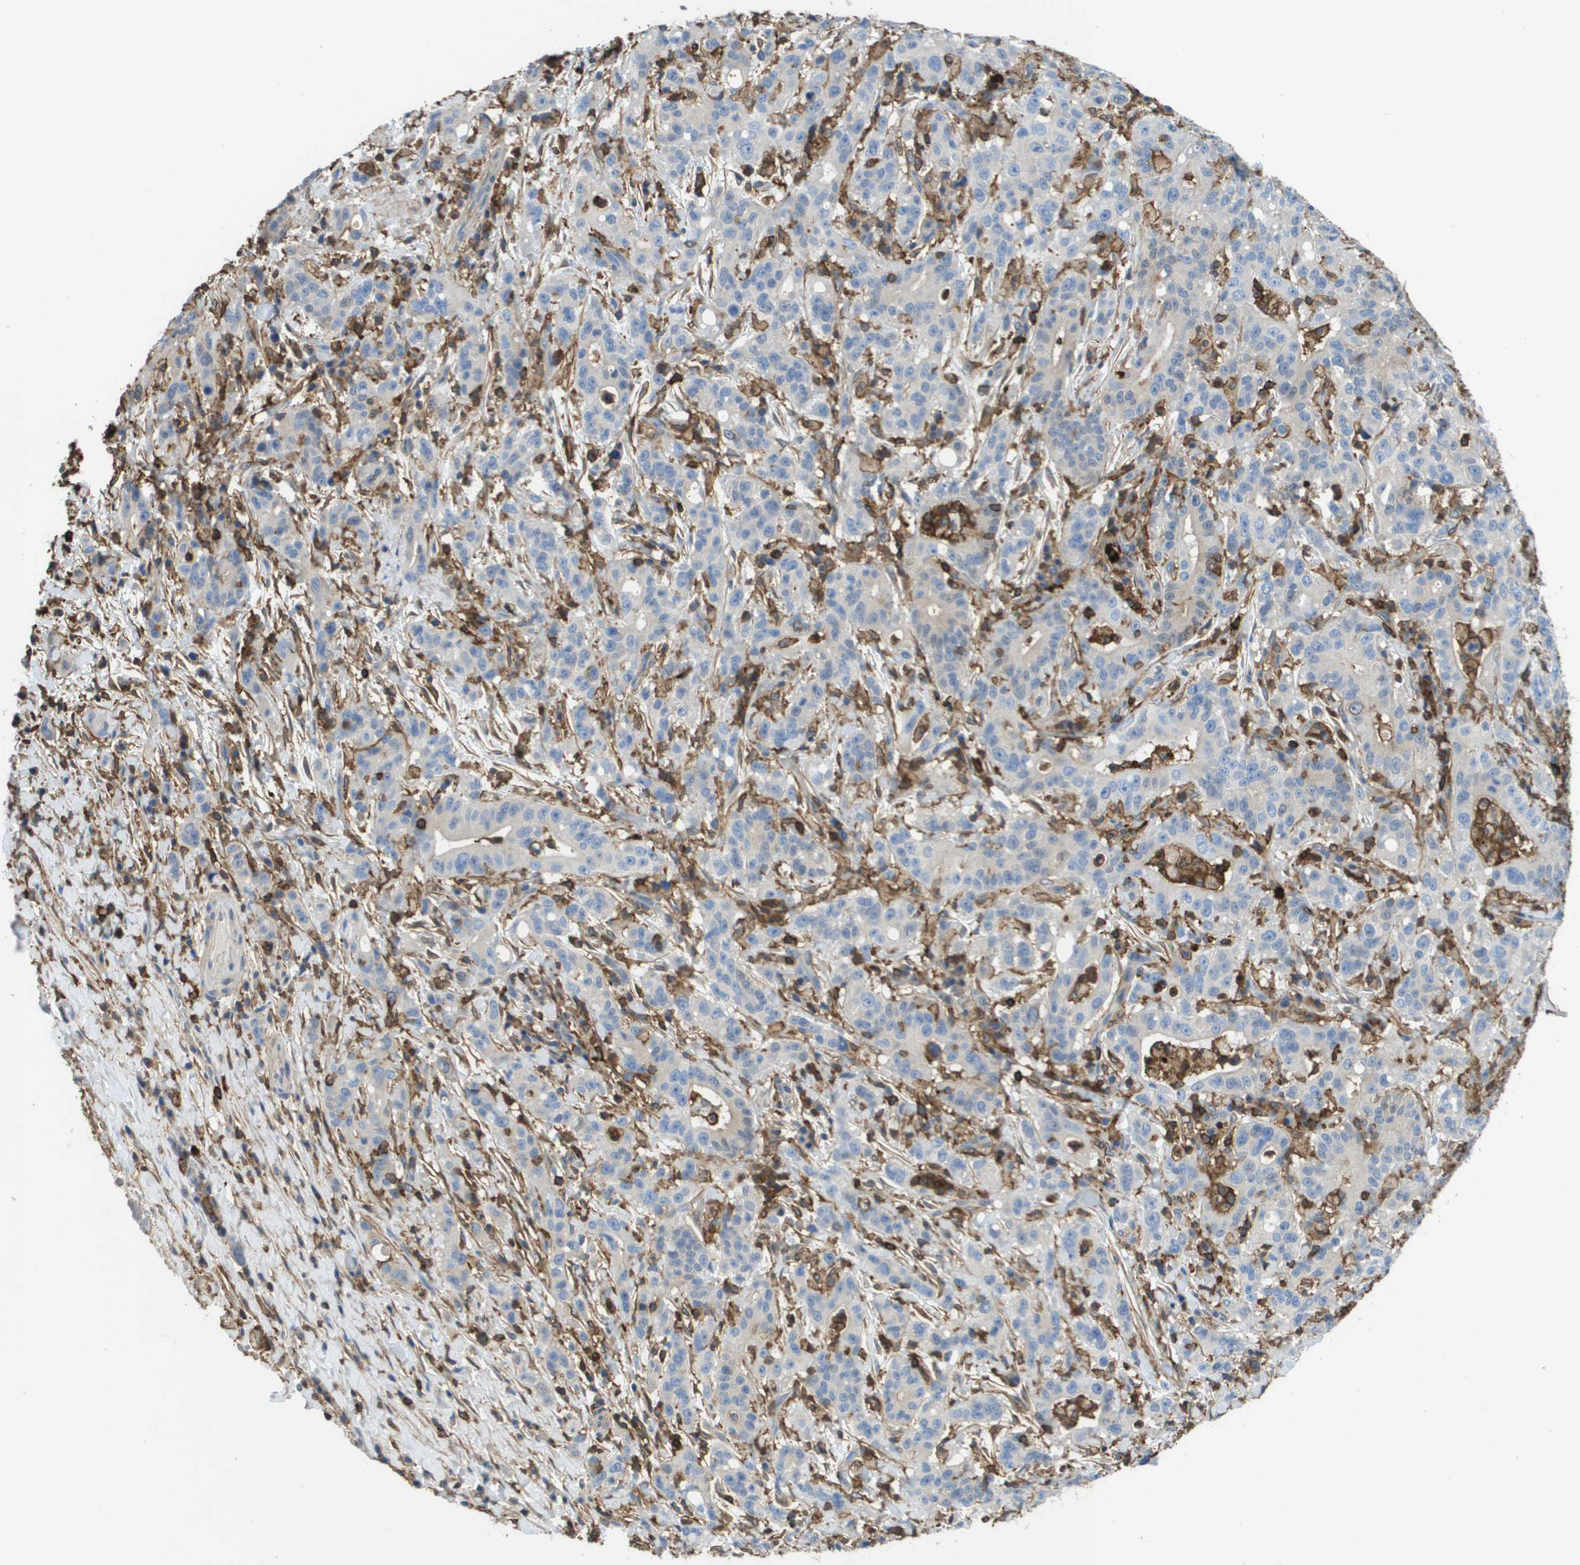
{"staining": {"intensity": "negative", "quantity": "none", "location": "none"}, "tissue": "liver cancer", "cell_type": "Tumor cells", "image_type": "cancer", "snomed": [{"axis": "morphology", "description": "Cholangiocarcinoma"}, {"axis": "topography", "description": "Liver"}], "caption": "The immunohistochemistry (IHC) photomicrograph has no significant positivity in tumor cells of liver cancer (cholangiocarcinoma) tissue.", "gene": "PASK", "patient": {"sex": "female", "age": 38}}